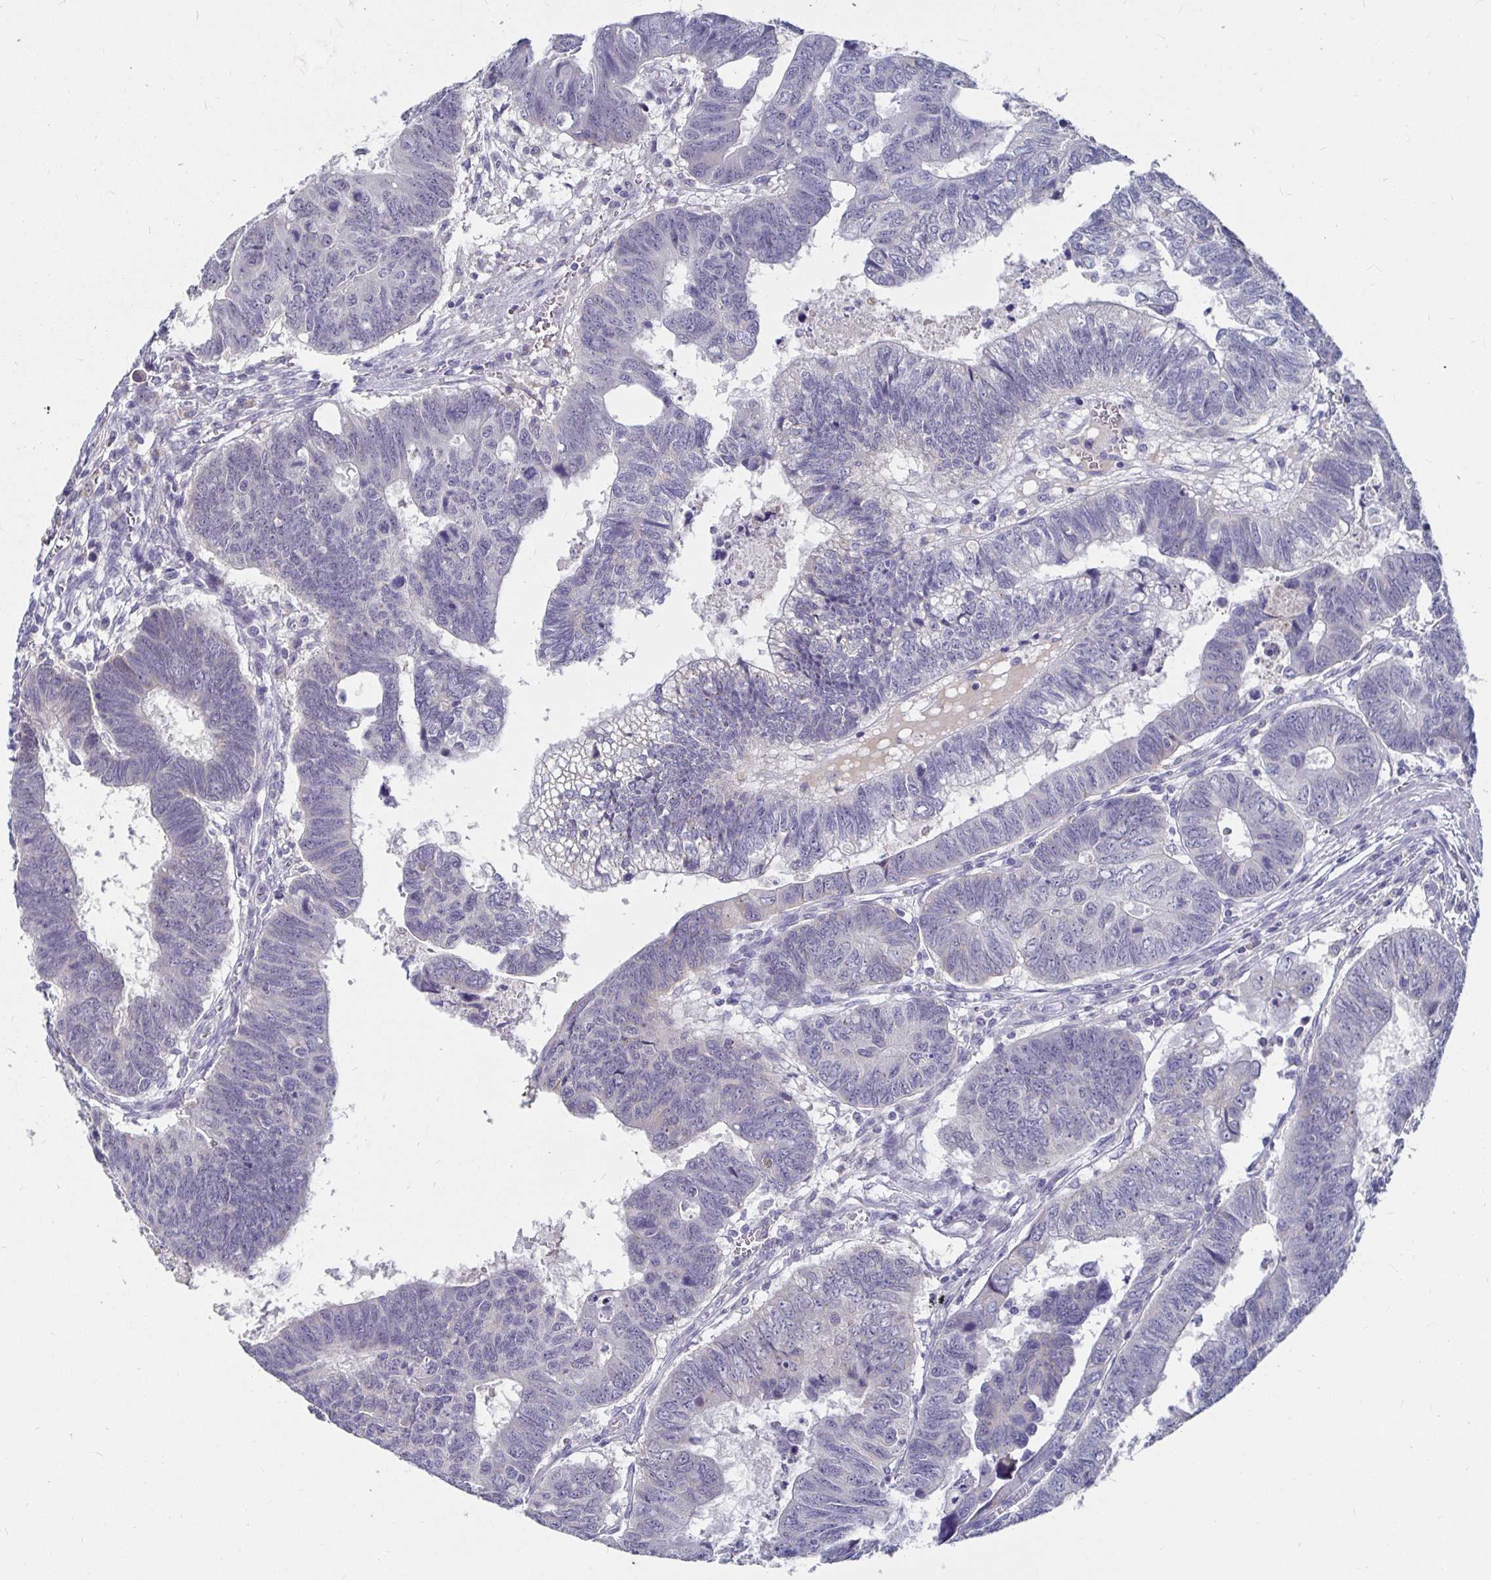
{"staining": {"intensity": "moderate", "quantity": "<25%", "location": "cytoplasmic/membranous"}, "tissue": "colorectal cancer", "cell_type": "Tumor cells", "image_type": "cancer", "snomed": [{"axis": "morphology", "description": "Adenocarcinoma, NOS"}, {"axis": "topography", "description": "Colon"}], "caption": "This photomicrograph demonstrates immunohistochemistry (IHC) staining of human colorectal cancer, with low moderate cytoplasmic/membranous expression in about <25% of tumor cells.", "gene": "RNF144B", "patient": {"sex": "male", "age": 62}}